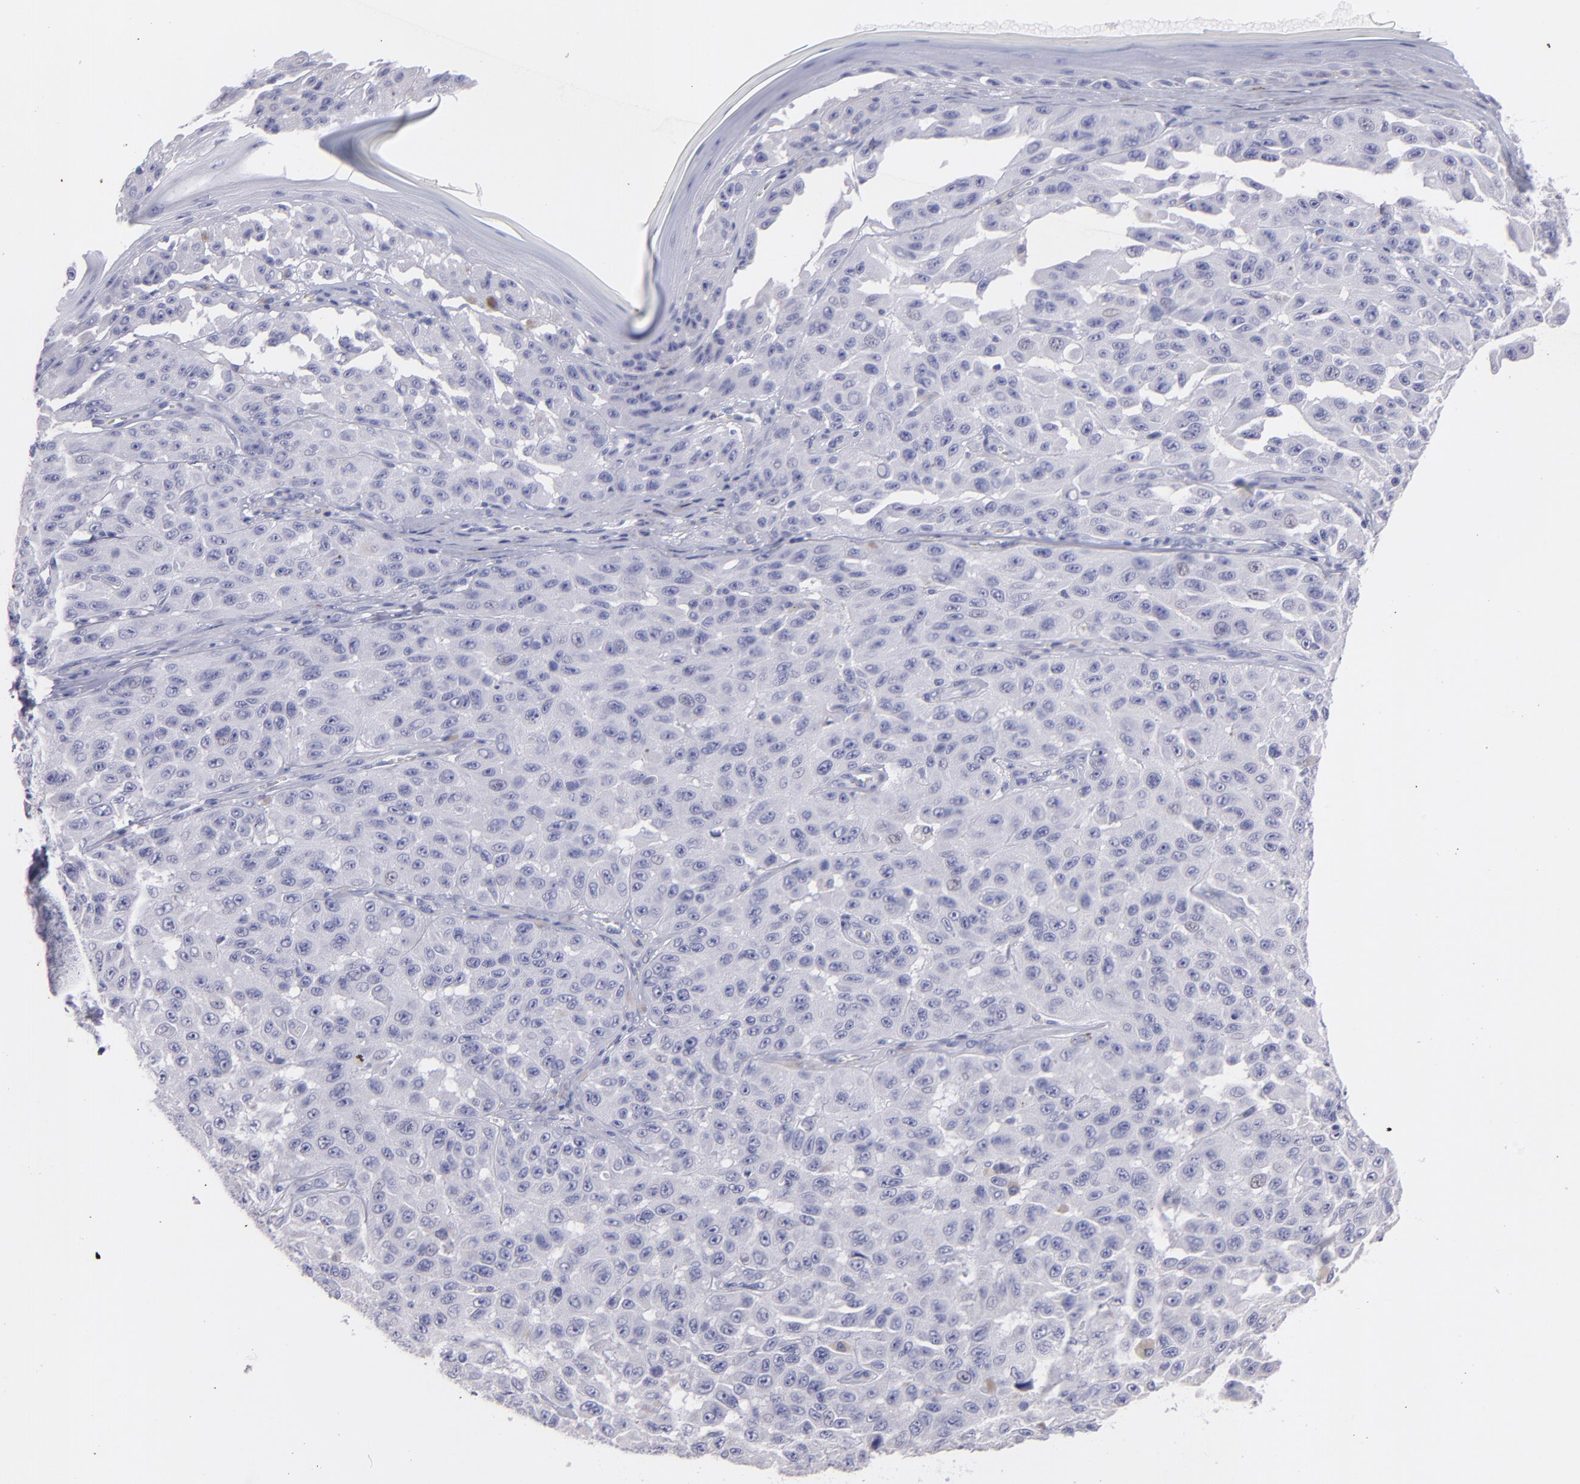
{"staining": {"intensity": "negative", "quantity": "none", "location": "none"}, "tissue": "melanoma", "cell_type": "Tumor cells", "image_type": "cancer", "snomed": [{"axis": "morphology", "description": "Malignant melanoma, NOS"}, {"axis": "topography", "description": "Skin"}], "caption": "The micrograph demonstrates no significant positivity in tumor cells of melanoma. The staining is performed using DAB brown chromogen with nuclei counter-stained in using hematoxylin.", "gene": "SNAP25", "patient": {"sex": "male", "age": 30}}